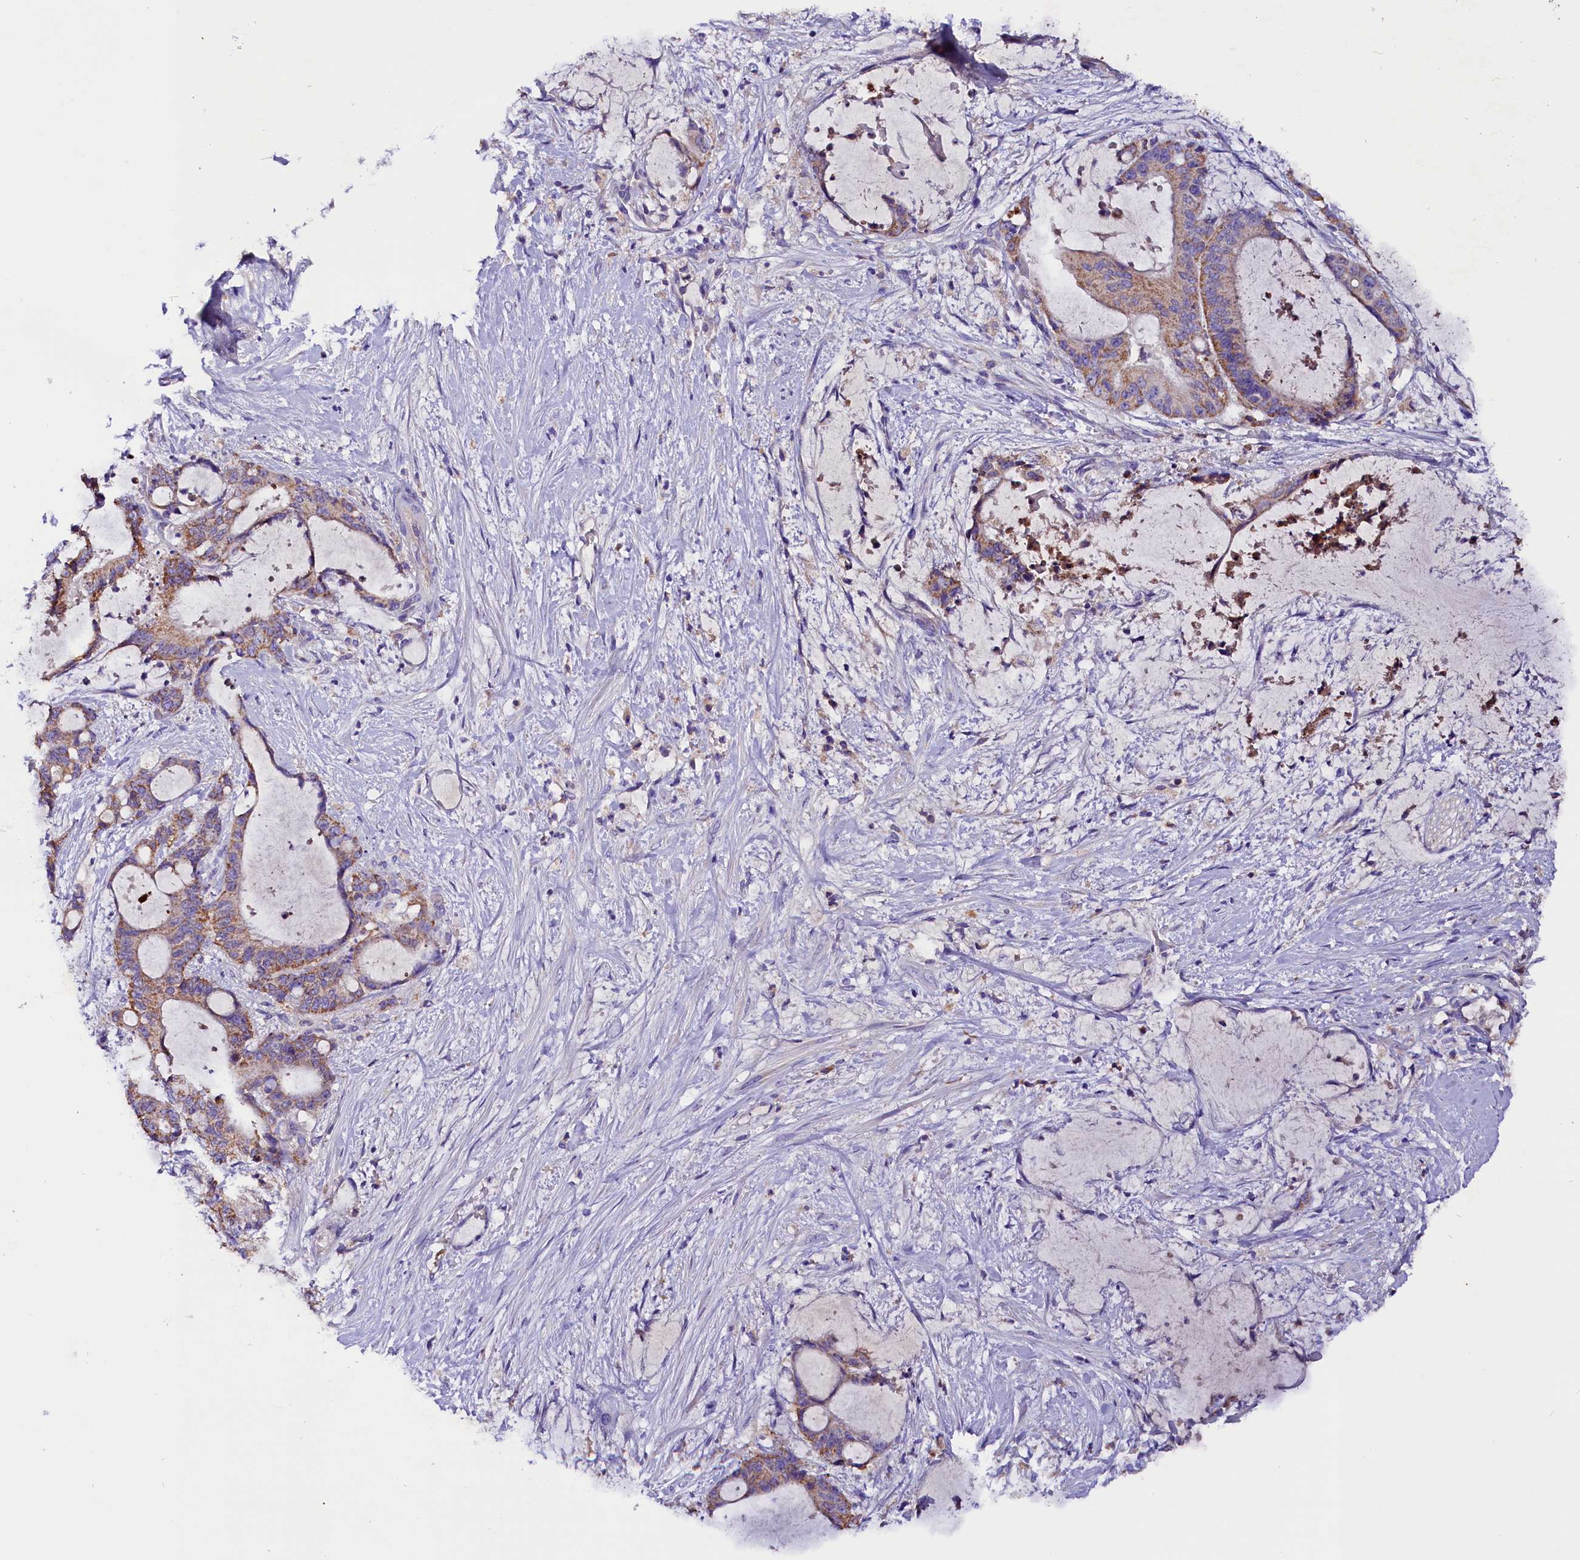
{"staining": {"intensity": "weak", "quantity": ">75%", "location": "cytoplasmic/membranous"}, "tissue": "liver cancer", "cell_type": "Tumor cells", "image_type": "cancer", "snomed": [{"axis": "morphology", "description": "Normal tissue, NOS"}, {"axis": "morphology", "description": "Cholangiocarcinoma"}, {"axis": "topography", "description": "Liver"}, {"axis": "topography", "description": "Peripheral nerve tissue"}], "caption": "This is an image of immunohistochemistry staining of liver cancer (cholangiocarcinoma), which shows weak expression in the cytoplasmic/membranous of tumor cells.", "gene": "SIX5", "patient": {"sex": "female", "age": 73}}